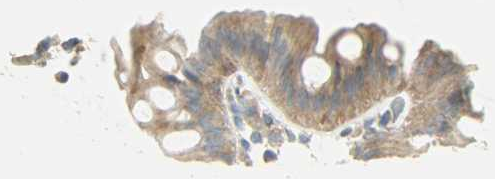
{"staining": {"intensity": "weak", "quantity": "25%-75%", "location": "cytoplasmic/membranous"}, "tissue": "colon", "cell_type": "Glandular cells", "image_type": "normal", "snomed": [{"axis": "morphology", "description": "Normal tissue, NOS"}, {"axis": "topography", "description": "Smooth muscle"}, {"axis": "topography", "description": "Colon"}], "caption": "Colon stained with DAB (3,3'-diaminobenzidine) immunohistochemistry (IHC) reveals low levels of weak cytoplasmic/membranous expression in approximately 25%-75% of glandular cells.", "gene": "TSC22D2", "patient": {"sex": "male", "age": 67}}